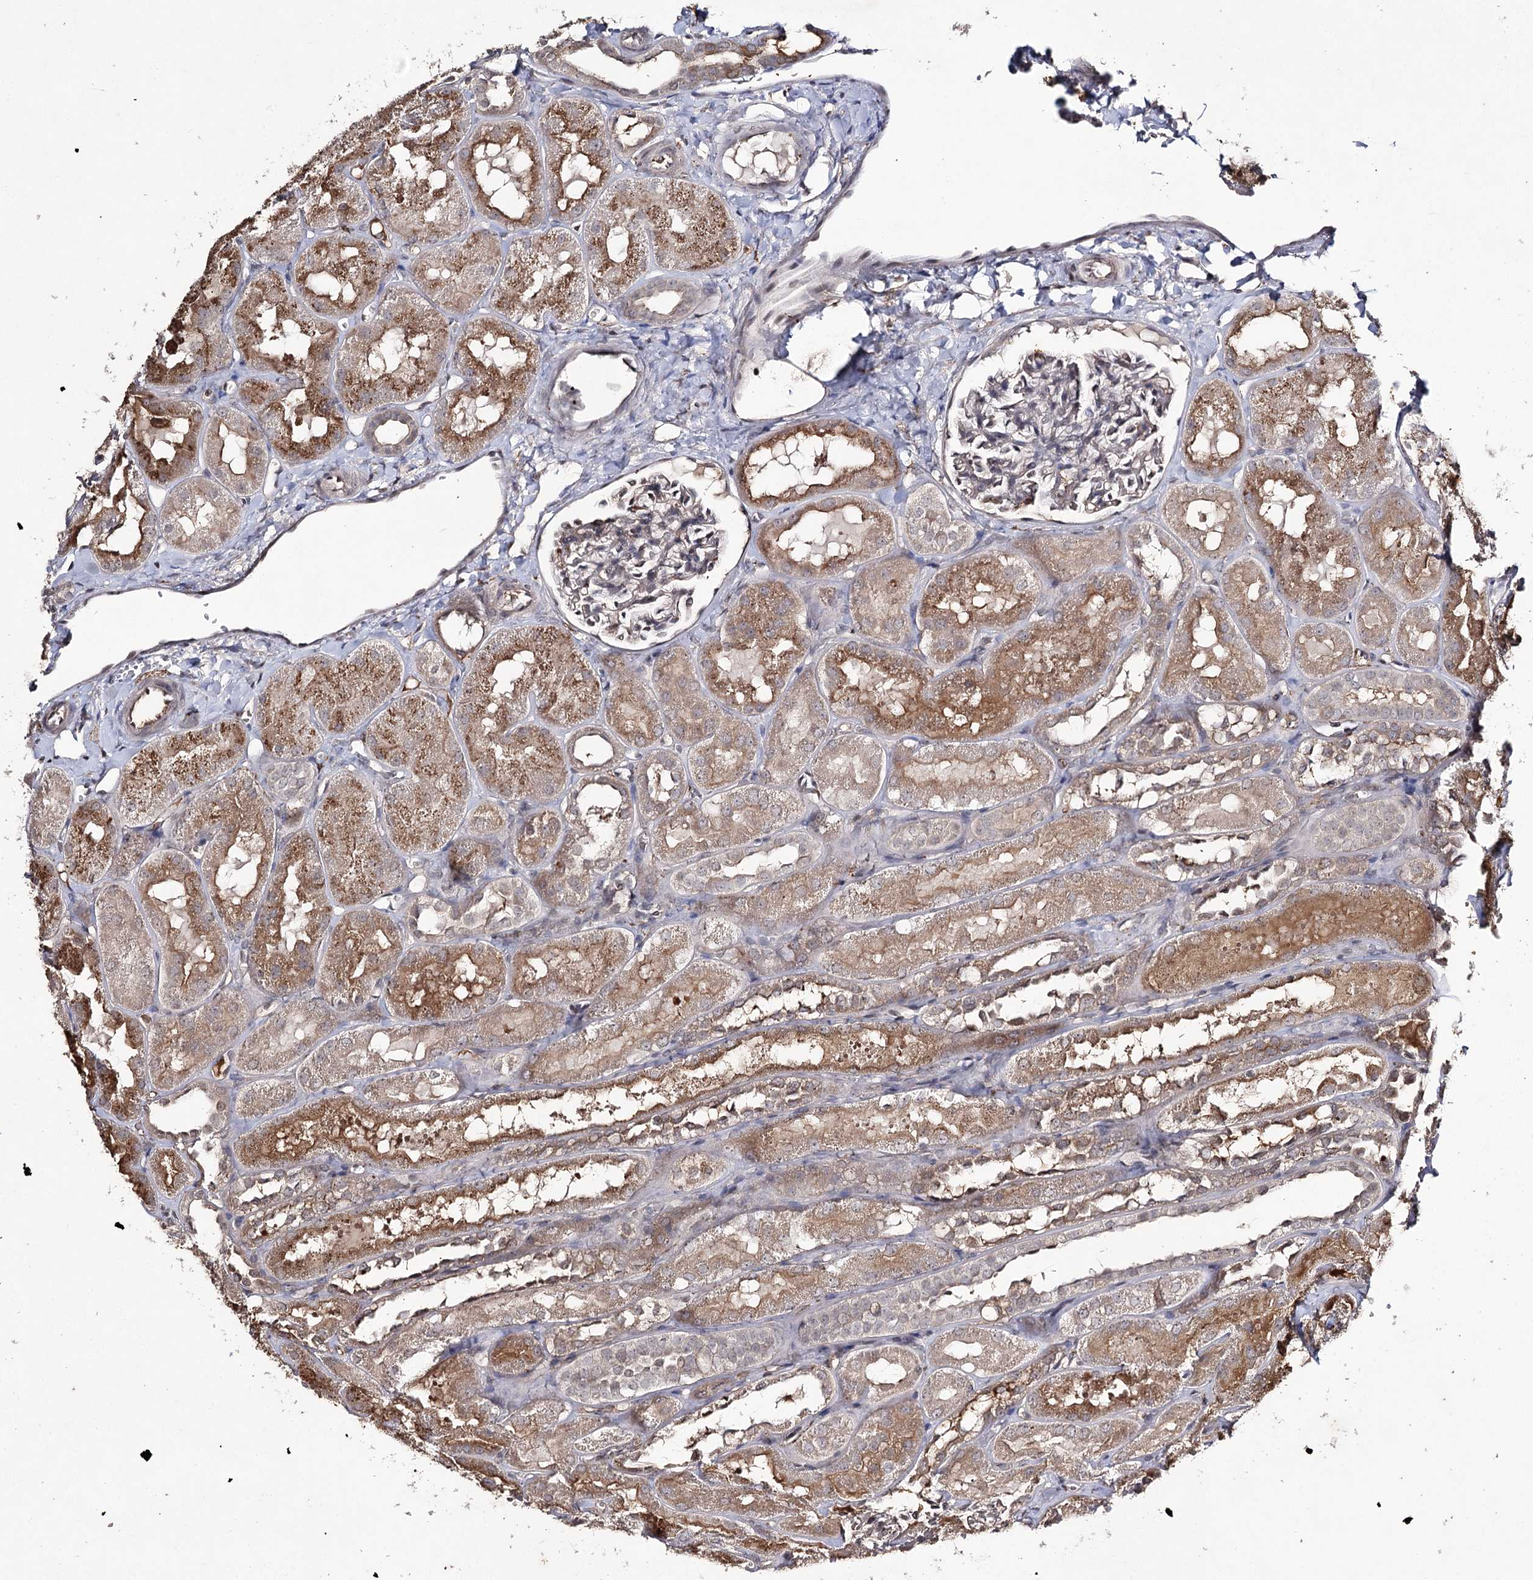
{"staining": {"intensity": "moderate", "quantity": "<25%", "location": "cytoplasmic/membranous"}, "tissue": "kidney", "cell_type": "Cells in glomeruli", "image_type": "normal", "snomed": [{"axis": "morphology", "description": "Normal tissue, NOS"}, {"axis": "topography", "description": "Kidney"}, {"axis": "topography", "description": "Urinary bladder"}], "caption": "The histopathology image exhibits immunohistochemical staining of benign kidney. There is moderate cytoplasmic/membranous staining is identified in about <25% of cells in glomeruli. Using DAB (brown) and hematoxylin (blue) stains, captured at high magnification using brightfield microscopy.", "gene": "SYNGR3", "patient": {"sex": "male", "age": 16}}